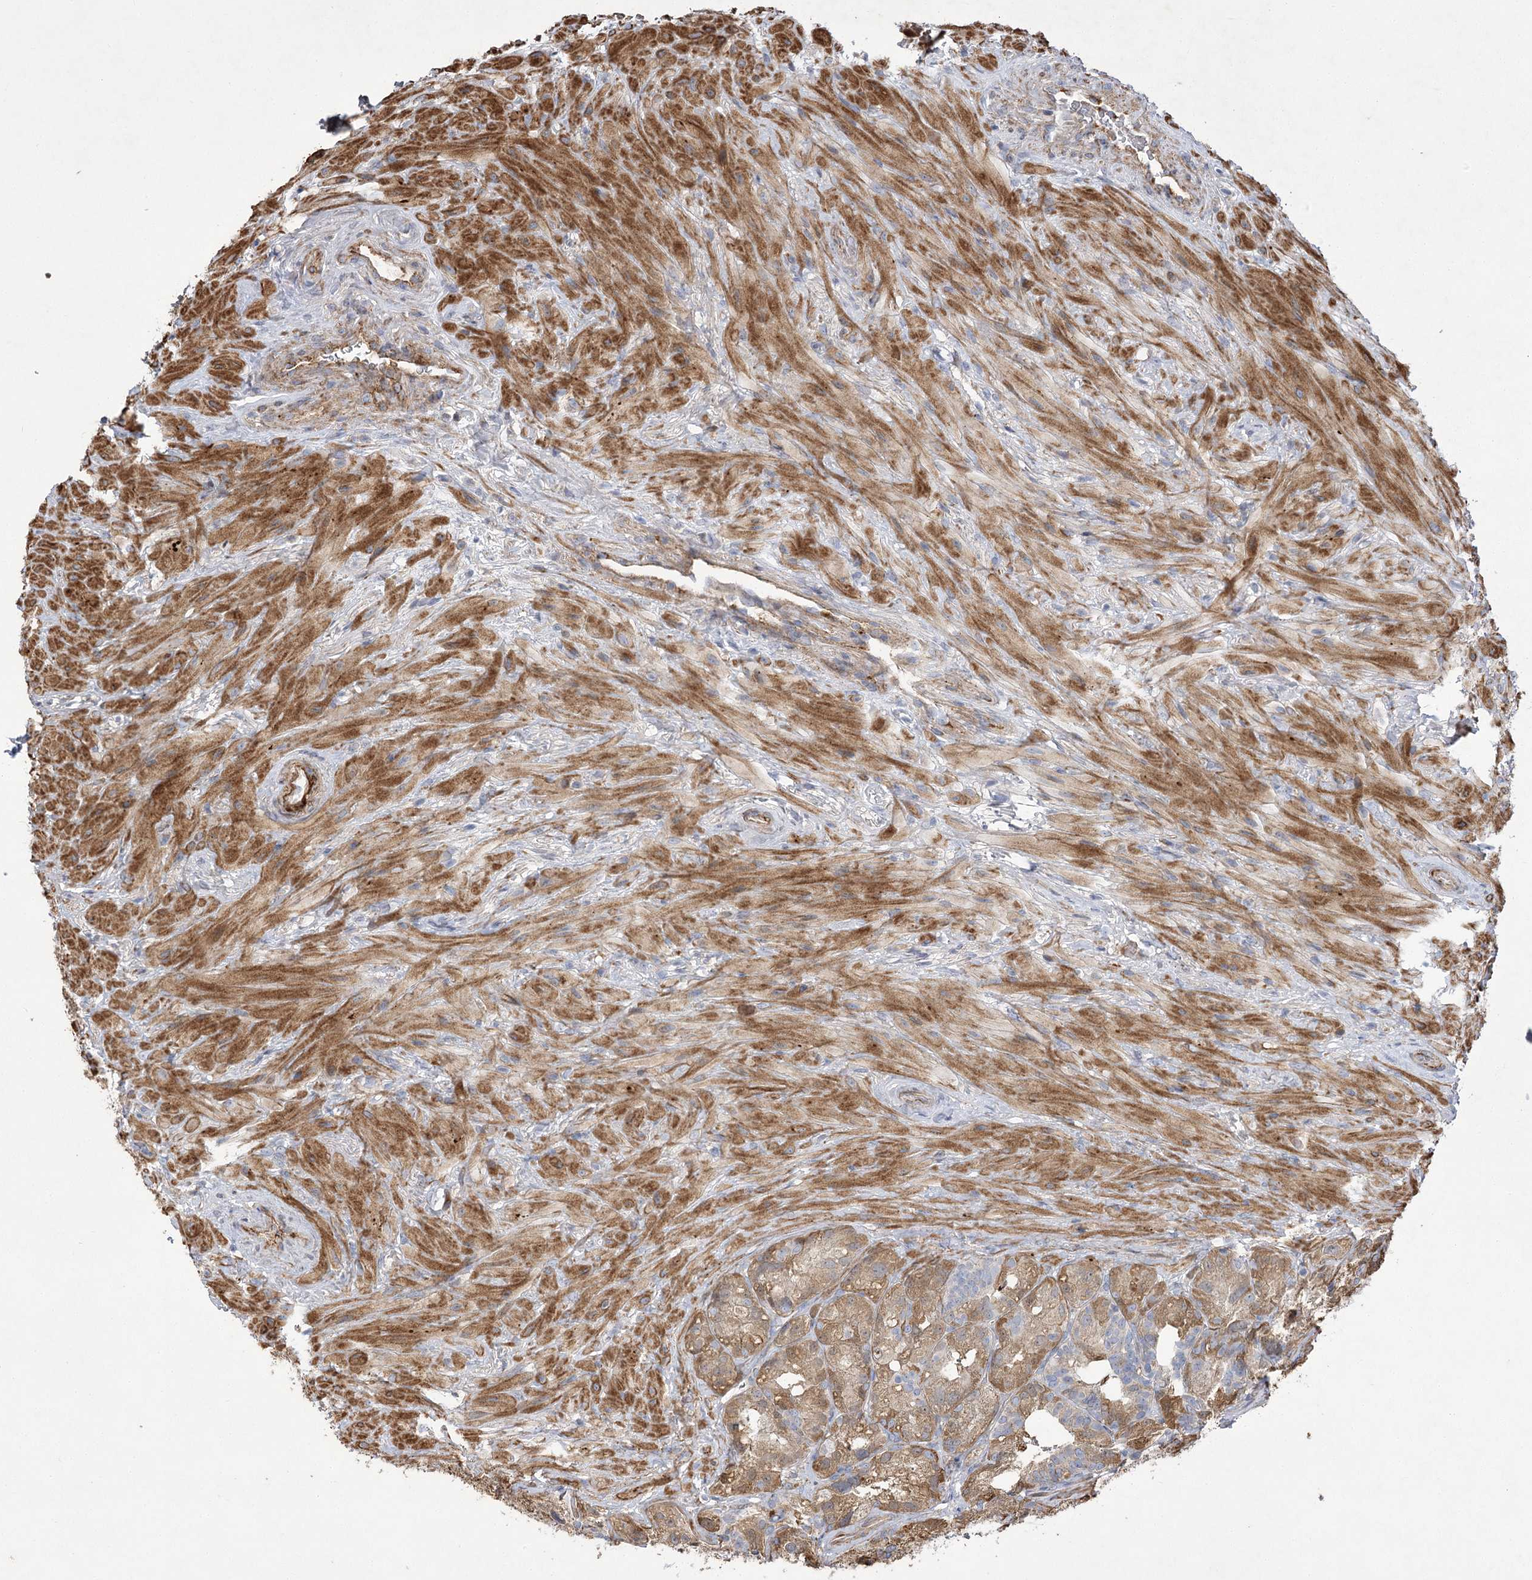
{"staining": {"intensity": "moderate", "quantity": ">75%", "location": "cytoplasmic/membranous"}, "tissue": "seminal vesicle", "cell_type": "Glandular cells", "image_type": "normal", "snomed": [{"axis": "morphology", "description": "Normal tissue, NOS"}, {"axis": "topography", "description": "Seminal veicle"}], "caption": "A photomicrograph showing moderate cytoplasmic/membranous positivity in about >75% of glandular cells in normal seminal vesicle, as visualized by brown immunohistochemical staining.", "gene": "RNF24", "patient": {"sex": "male", "age": 60}}